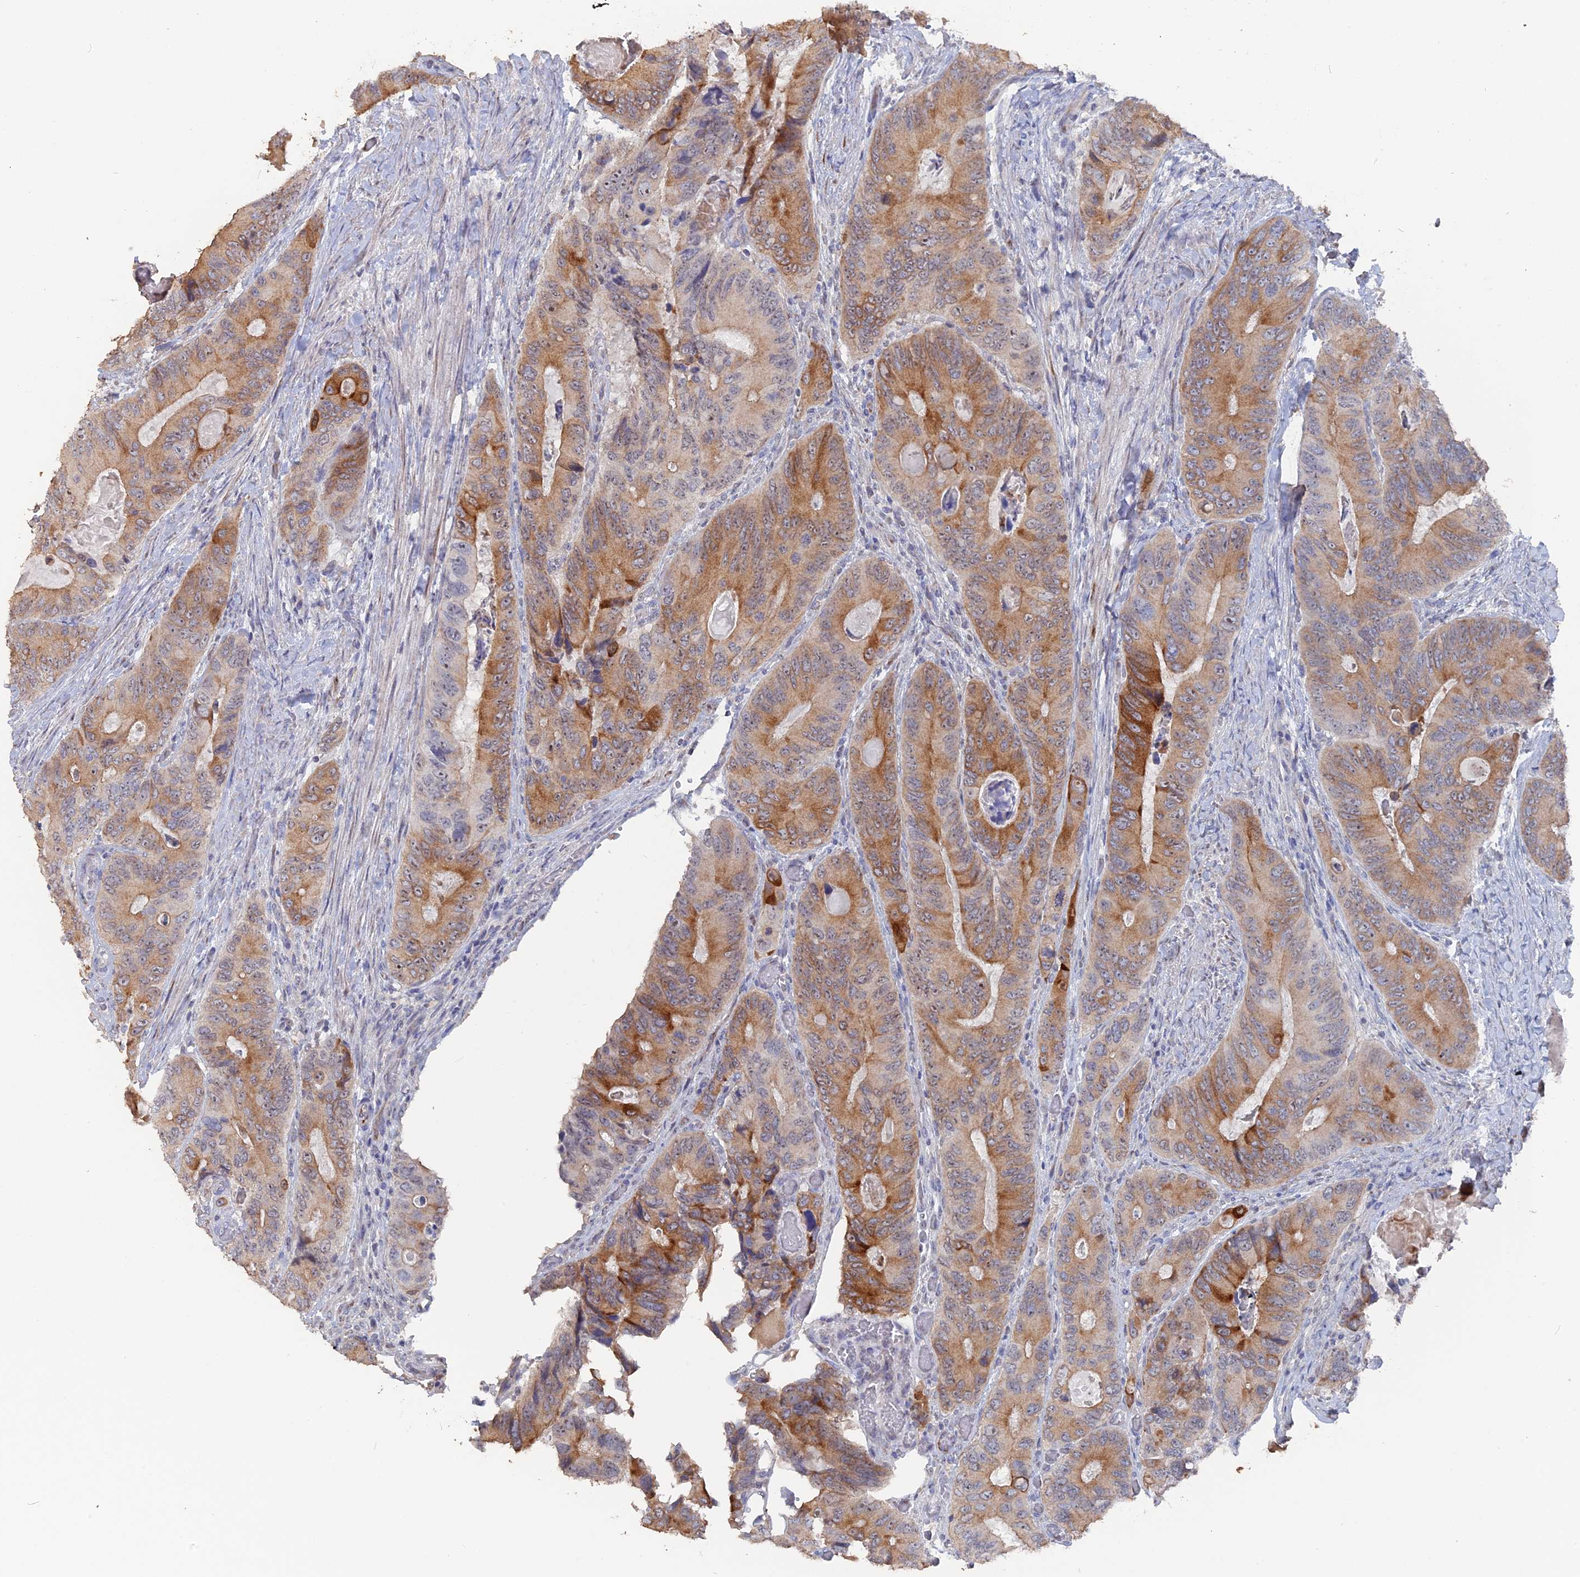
{"staining": {"intensity": "moderate", "quantity": ">75%", "location": "cytoplasmic/membranous"}, "tissue": "colorectal cancer", "cell_type": "Tumor cells", "image_type": "cancer", "snomed": [{"axis": "morphology", "description": "Adenocarcinoma, NOS"}, {"axis": "topography", "description": "Colon"}], "caption": "This is a photomicrograph of immunohistochemistry (IHC) staining of adenocarcinoma (colorectal), which shows moderate positivity in the cytoplasmic/membranous of tumor cells.", "gene": "SEMG2", "patient": {"sex": "male", "age": 84}}